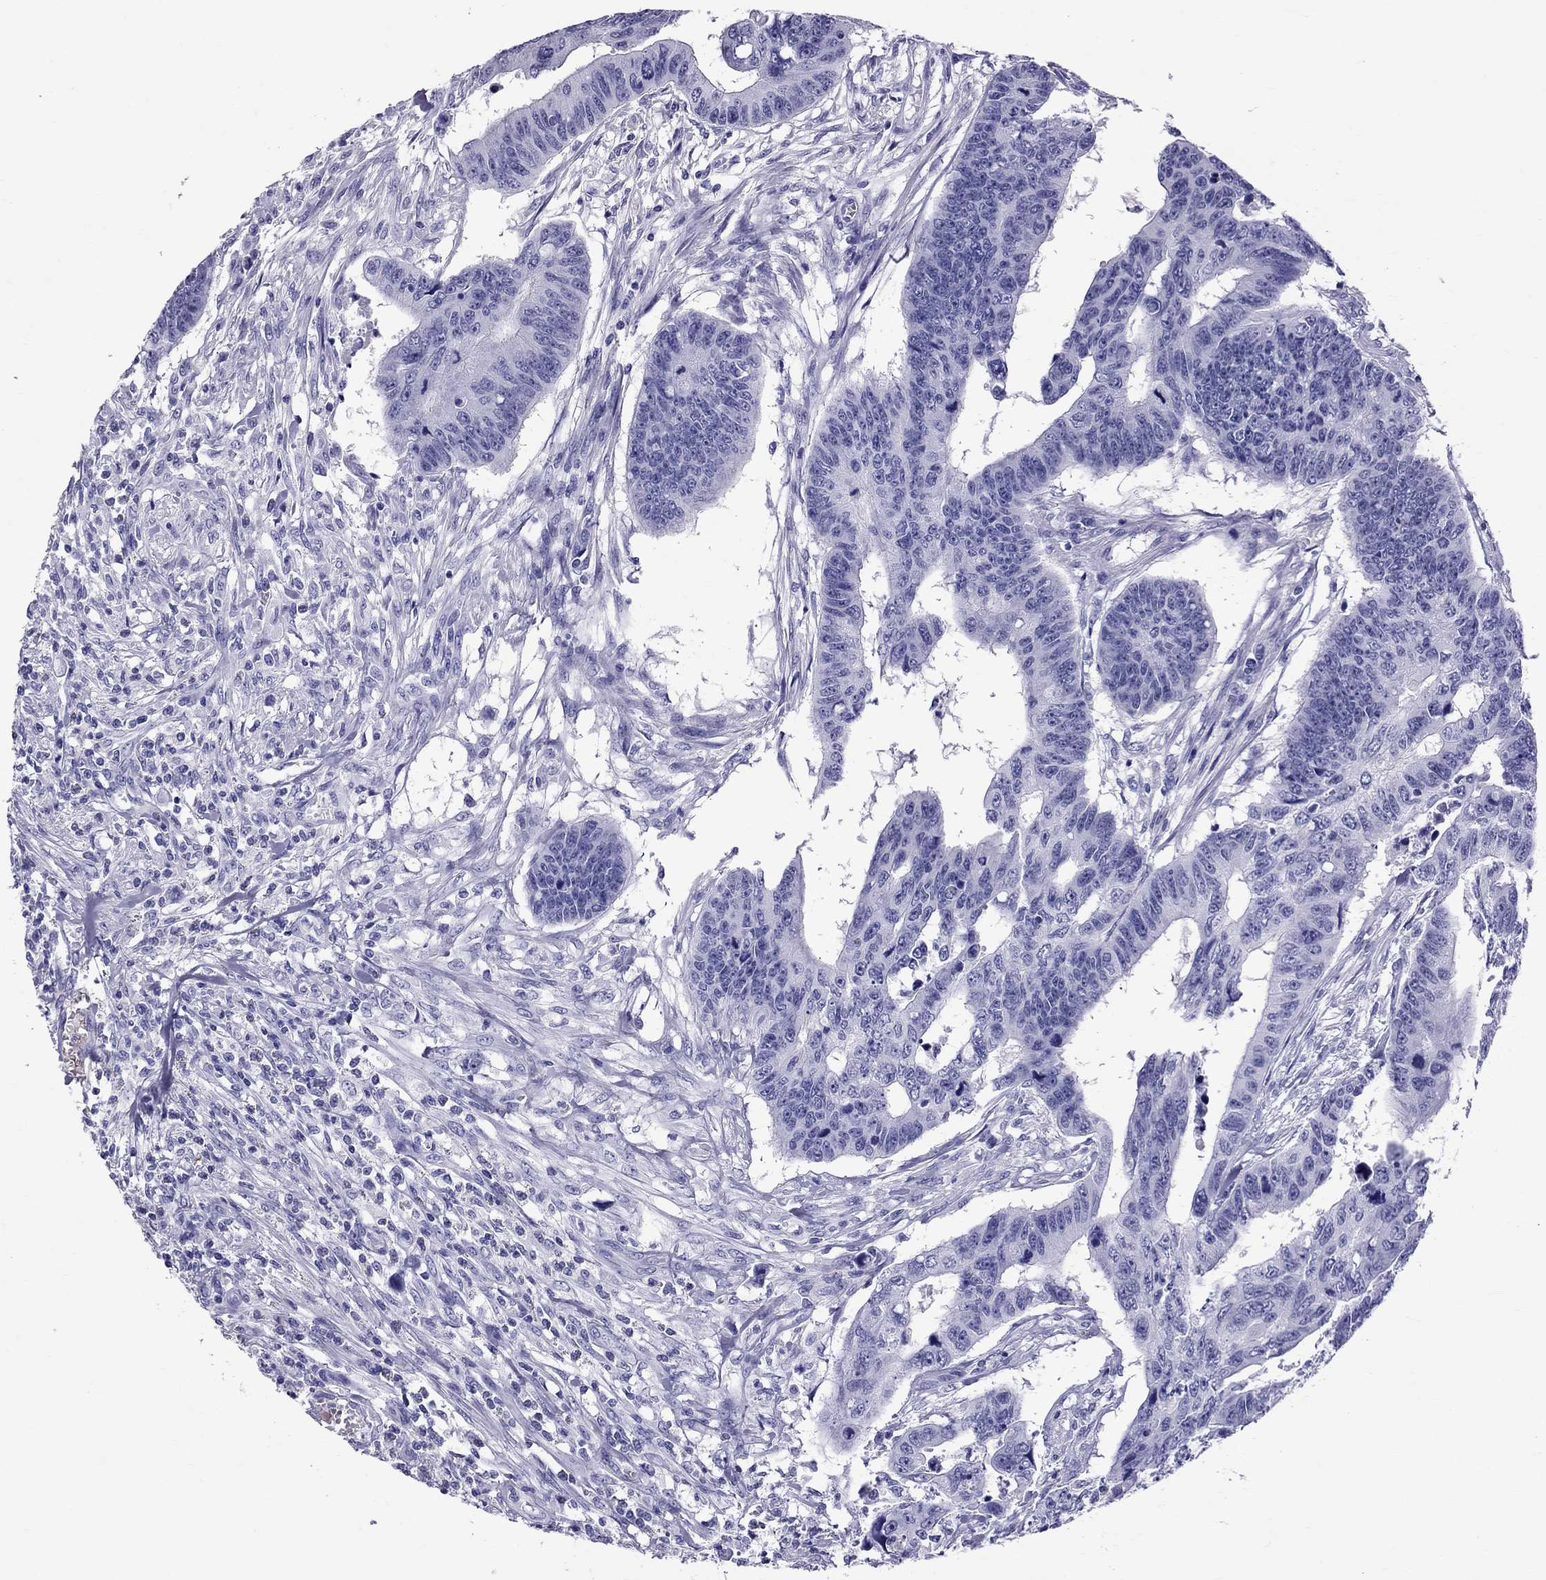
{"staining": {"intensity": "negative", "quantity": "none", "location": "none"}, "tissue": "colorectal cancer", "cell_type": "Tumor cells", "image_type": "cancer", "snomed": [{"axis": "morphology", "description": "Adenocarcinoma, NOS"}, {"axis": "topography", "description": "Rectum"}], "caption": "Tumor cells show no significant protein expression in adenocarcinoma (colorectal). (DAB (3,3'-diaminobenzidine) IHC visualized using brightfield microscopy, high magnification).", "gene": "SCART1", "patient": {"sex": "female", "age": 85}}